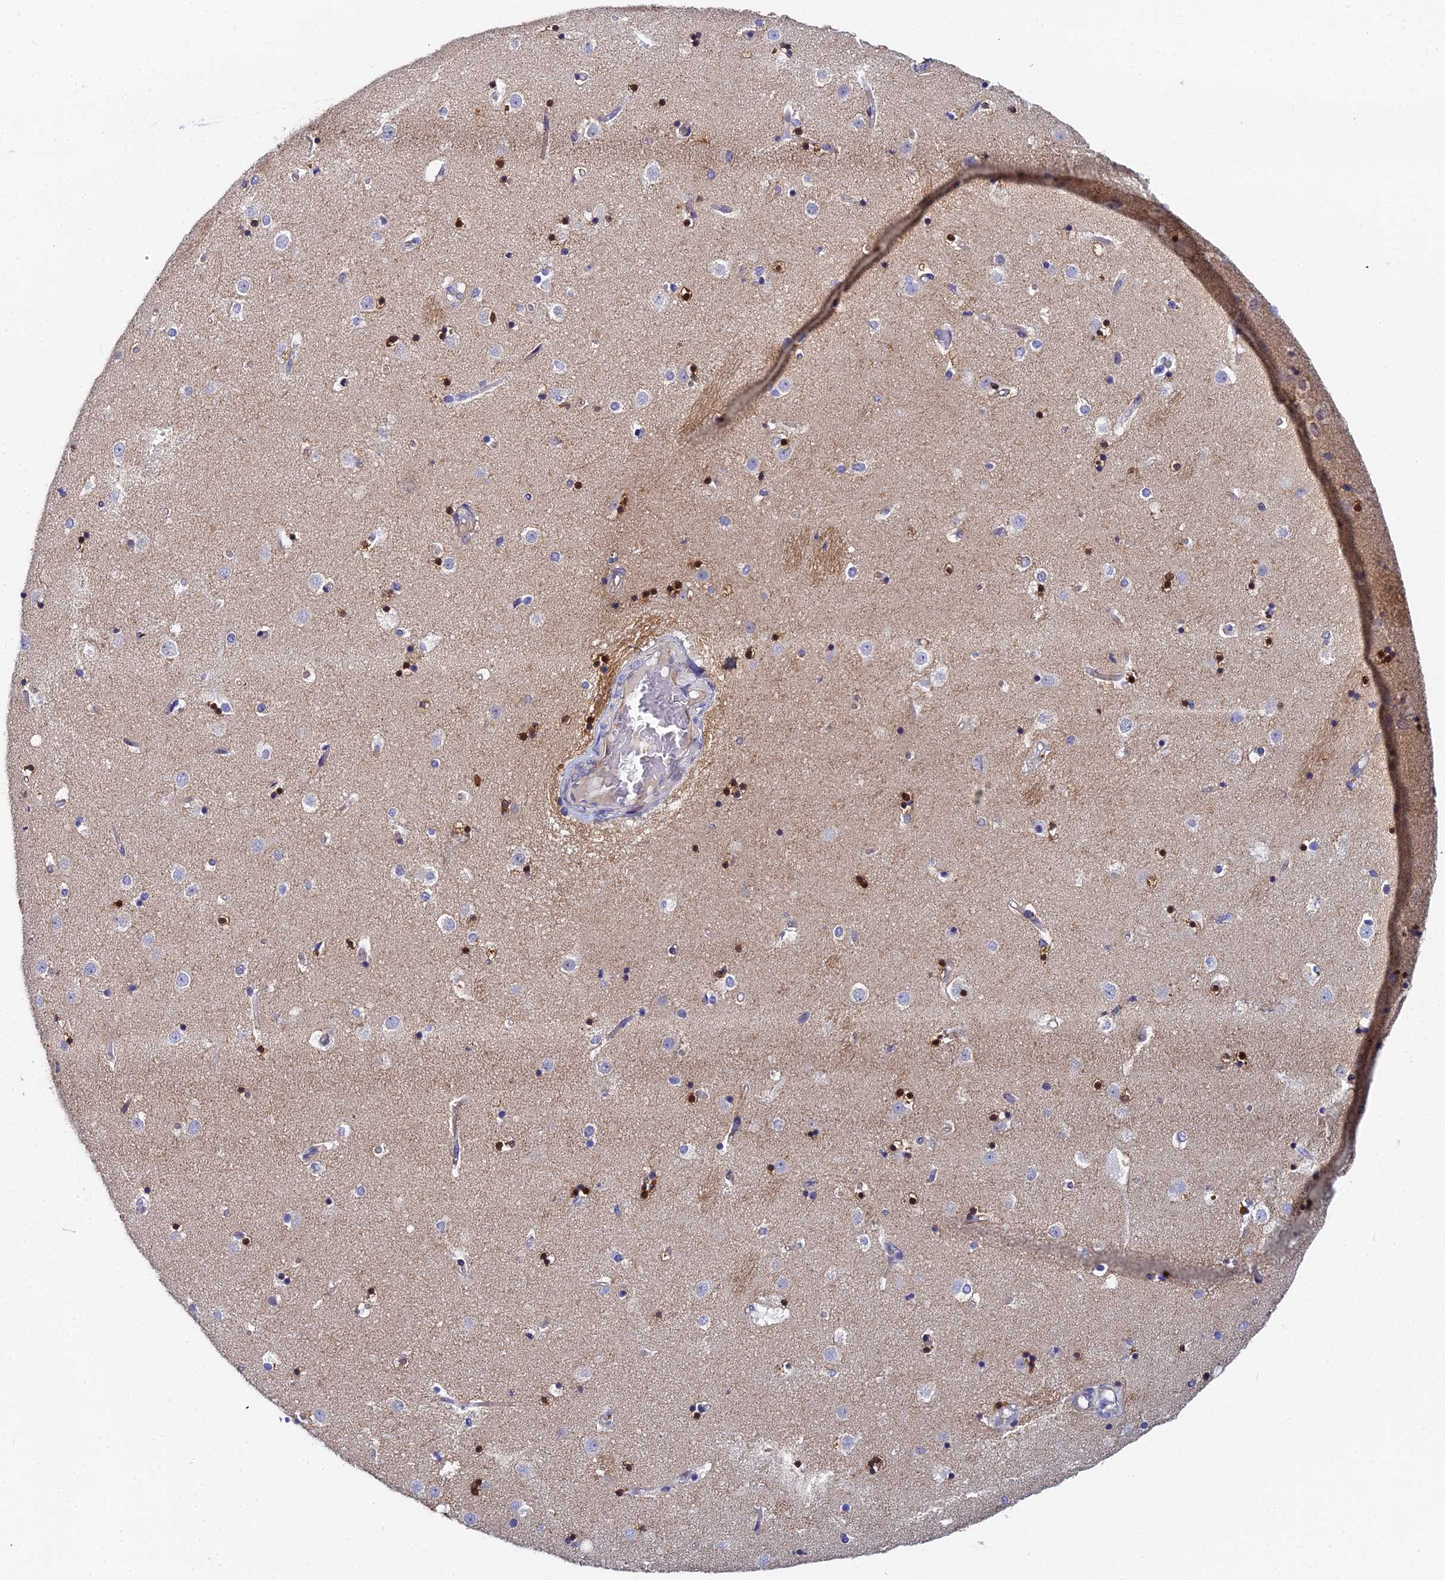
{"staining": {"intensity": "strong", "quantity": "25%-75%", "location": "cytoplasmic/membranous,nuclear"}, "tissue": "caudate", "cell_type": "Glial cells", "image_type": "normal", "snomed": [{"axis": "morphology", "description": "Normal tissue, NOS"}, {"axis": "topography", "description": "Lateral ventricle wall"}], "caption": "Immunohistochemistry micrograph of unremarkable caudate: human caudate stained using immunohistochemistry shows high levels of strong protein expression localized specifically in the cytoplasmic/membranous,nuclear of glial cells, appearing as a cytoplasmic/membranous,nuclear brown color.", "gene": "ENSG00000268674", "patient": {"sex": "female", "age": 52}}